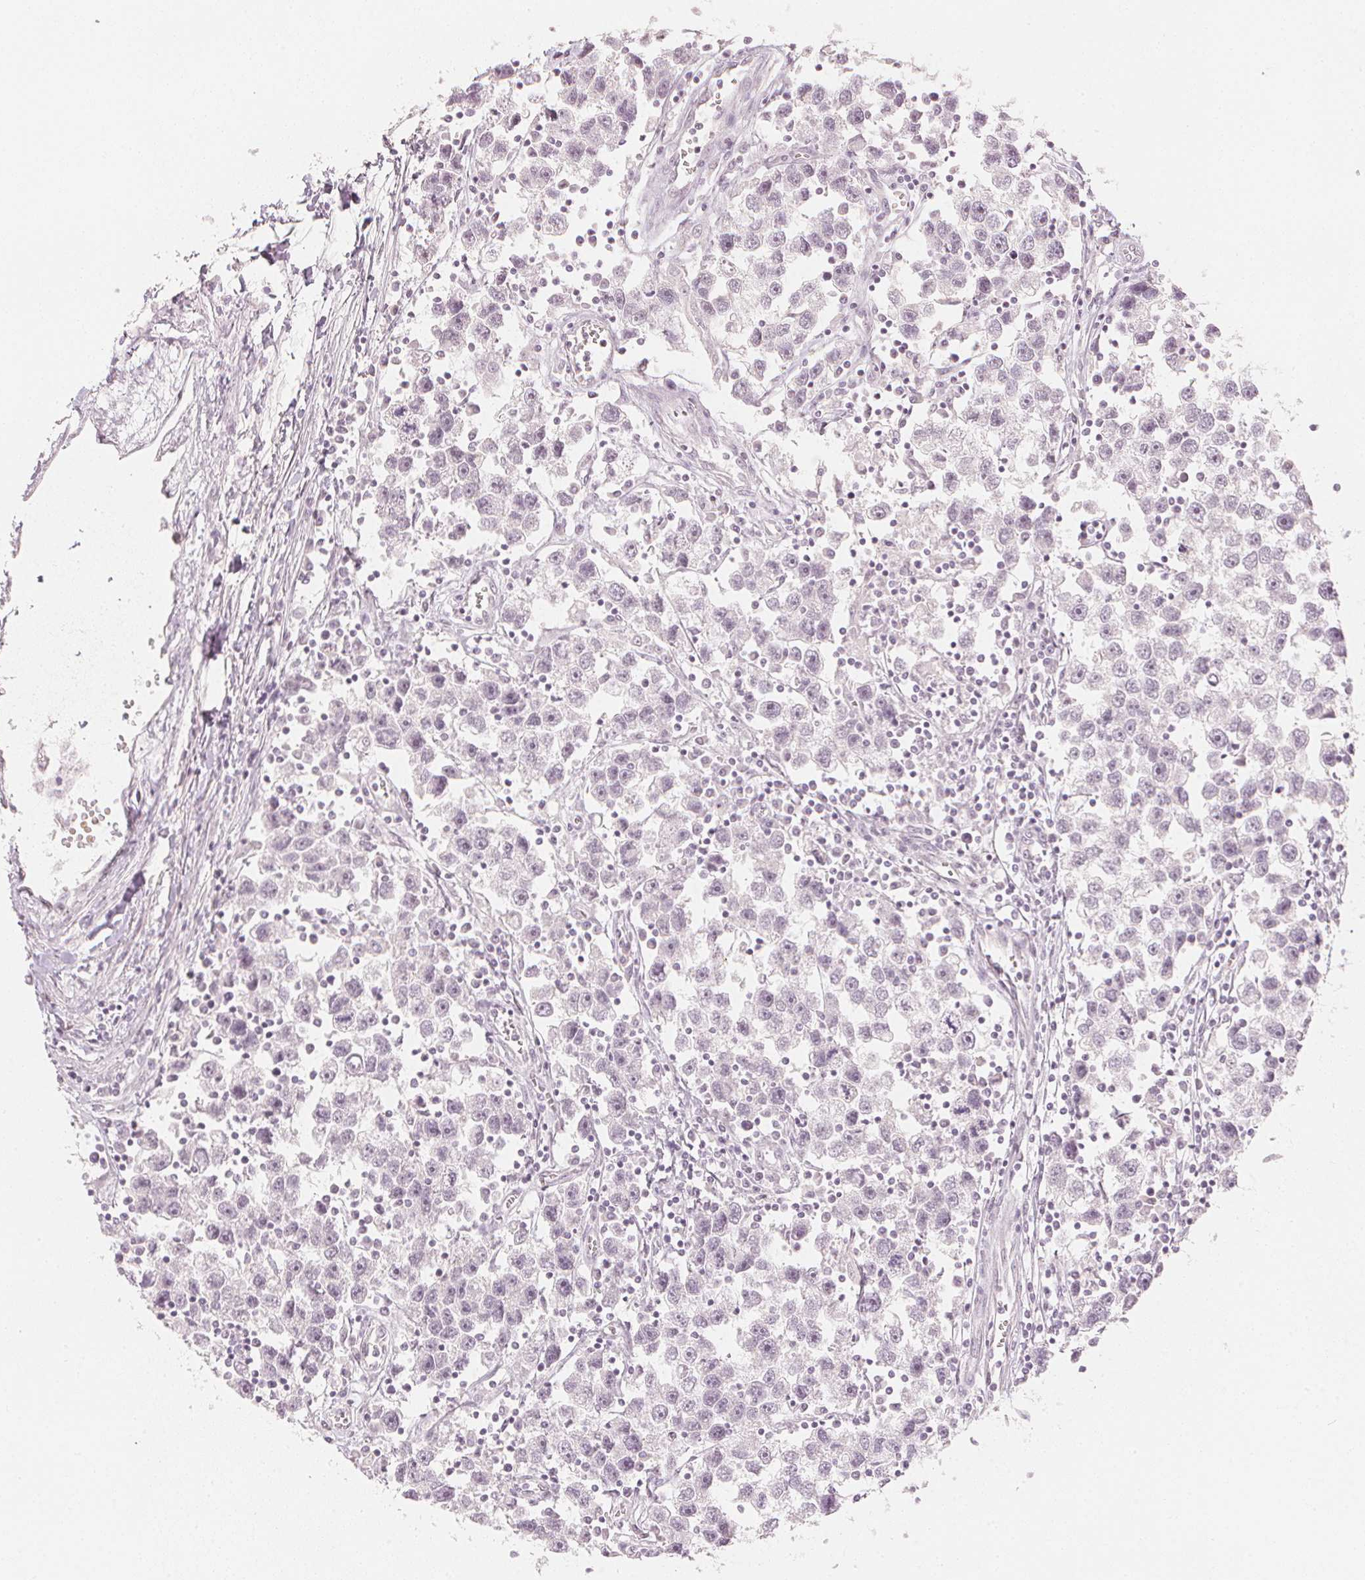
{"staining": {"intensity": "negative", "quantity": "none", "location": "none"}, "tissue": "testis cancer", "cell_type": "Tumor cells", "image_type": "cancer", "snomed": [{"axis": "morphology", "description": "Seminoma, NOS"}, {"axis": "topography", "description": "Testis"}], "caption": "An IHC micrograph of testis cancer (seminoma) is shown. There is no staining in tumor cells of testis cancer (seminoma).", "gene": "CALB1", "patient": {"sex": "male", "age": 30}}